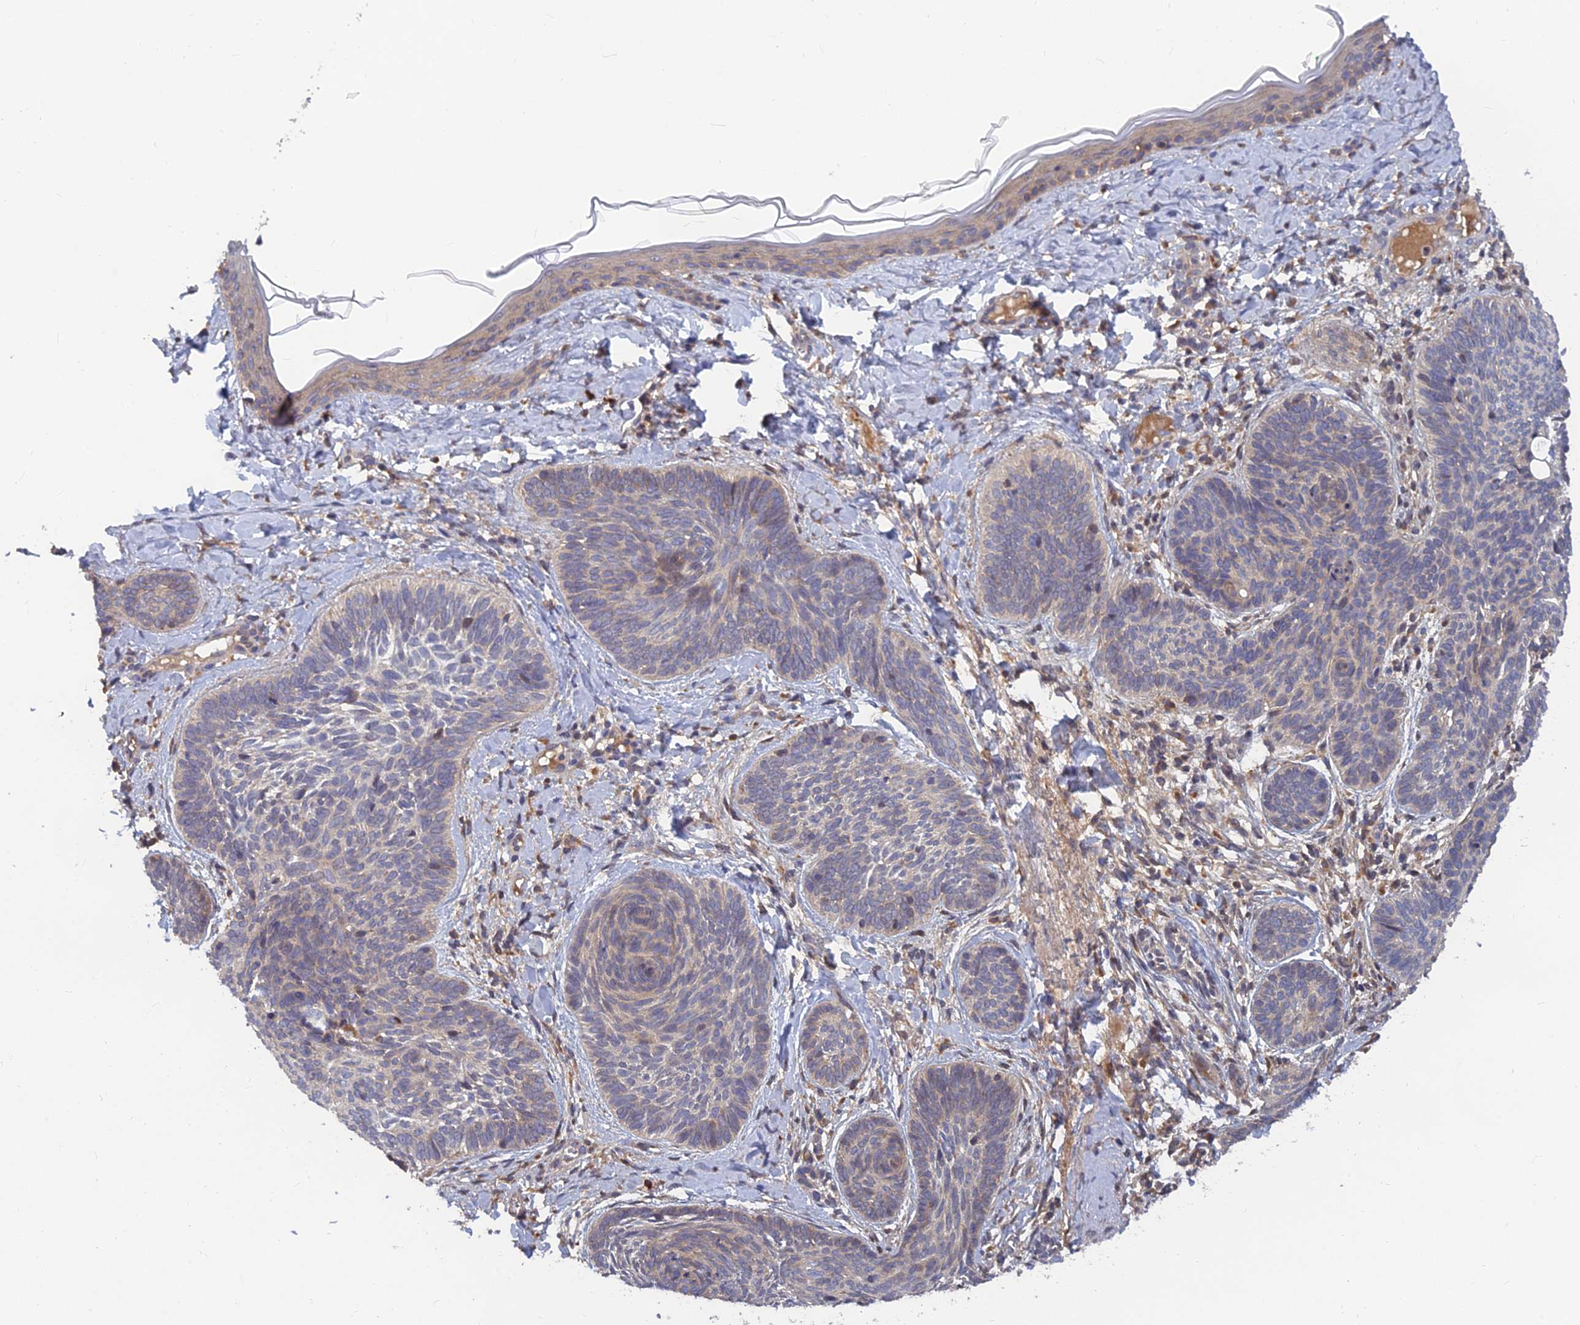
{"staining": {"intensity": "negative", "quantity": "none", "location": "none"}, "tissue": "skin cancer", "cell_type": "Tumor cells", "image_type": "cancer", "snomed": [{"axis": "morphology", "description": "Basal cell carcinoma"}, {"axis": "topography", "description": "Skin"}], "caption": "Skin cancer was stained to show a protein in brown. There is no significant expression in tumor cells. Brightfield microscopy of IHC stained with DAB (brown) and hematoxylin (blue), captured at high magnification.", "gene": "FAM151B", "patient": {"sex": "female", "age": 81}}